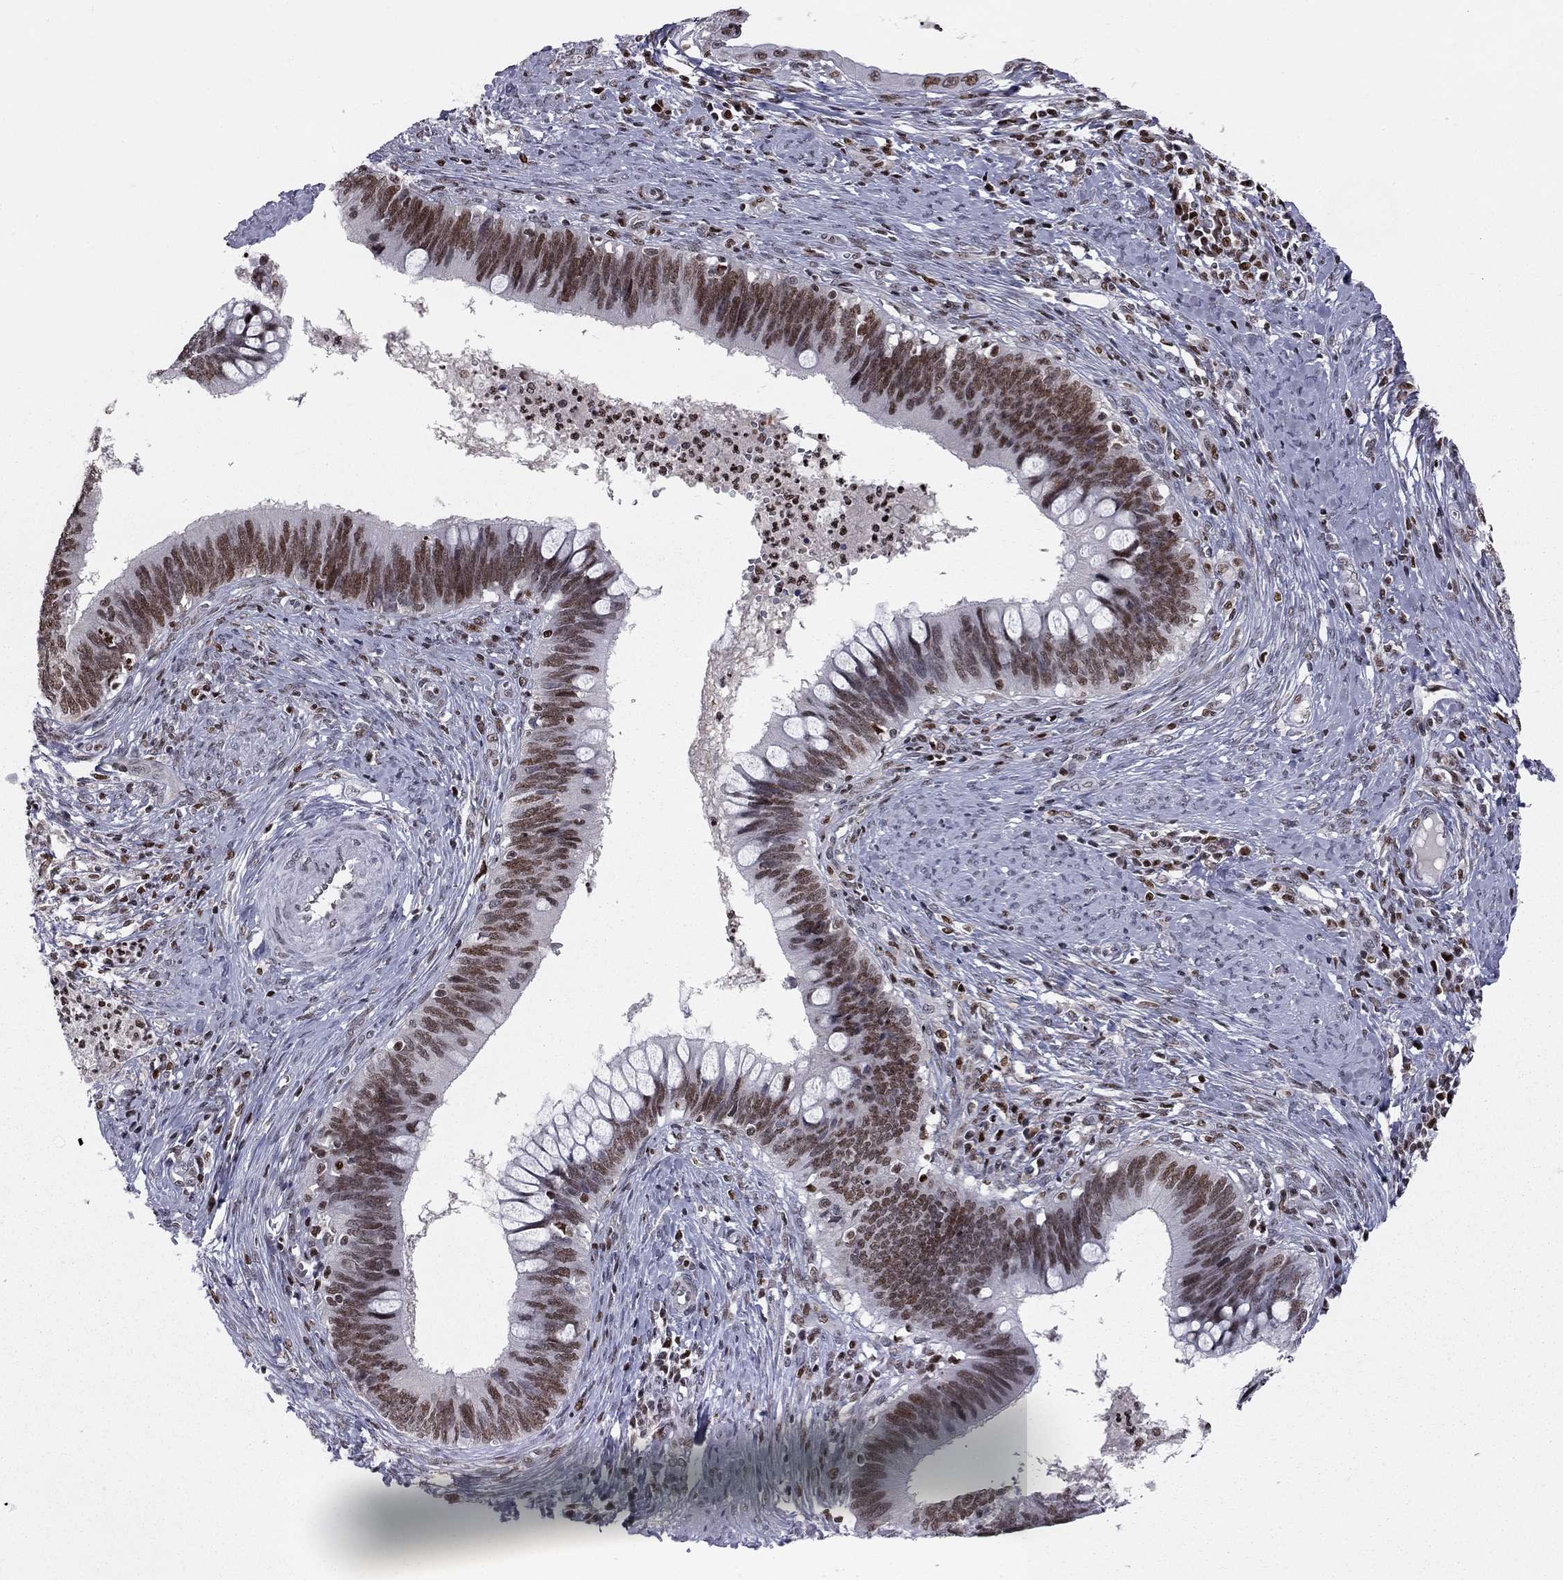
{"staining": {"intensity": "strong", "quantity": ">75%", "location": "nuclear"}, "tissue": "cervical cancer", "cell_type": "Tumor cells", "image_type": "cancer", "snomed": [{"axis": "morphology", "description": "Adenocarcinoma, NOS"}, {"axis": "topography", "description": "Cervix"}], "caption": "This is a micrograph of IHC staining of cervical adenocarcinoma, which shows strong expression in the nuclear of tumor cells.", "gene": "RNASEH2C", "patient": {"sex": "female", "age": 42}}